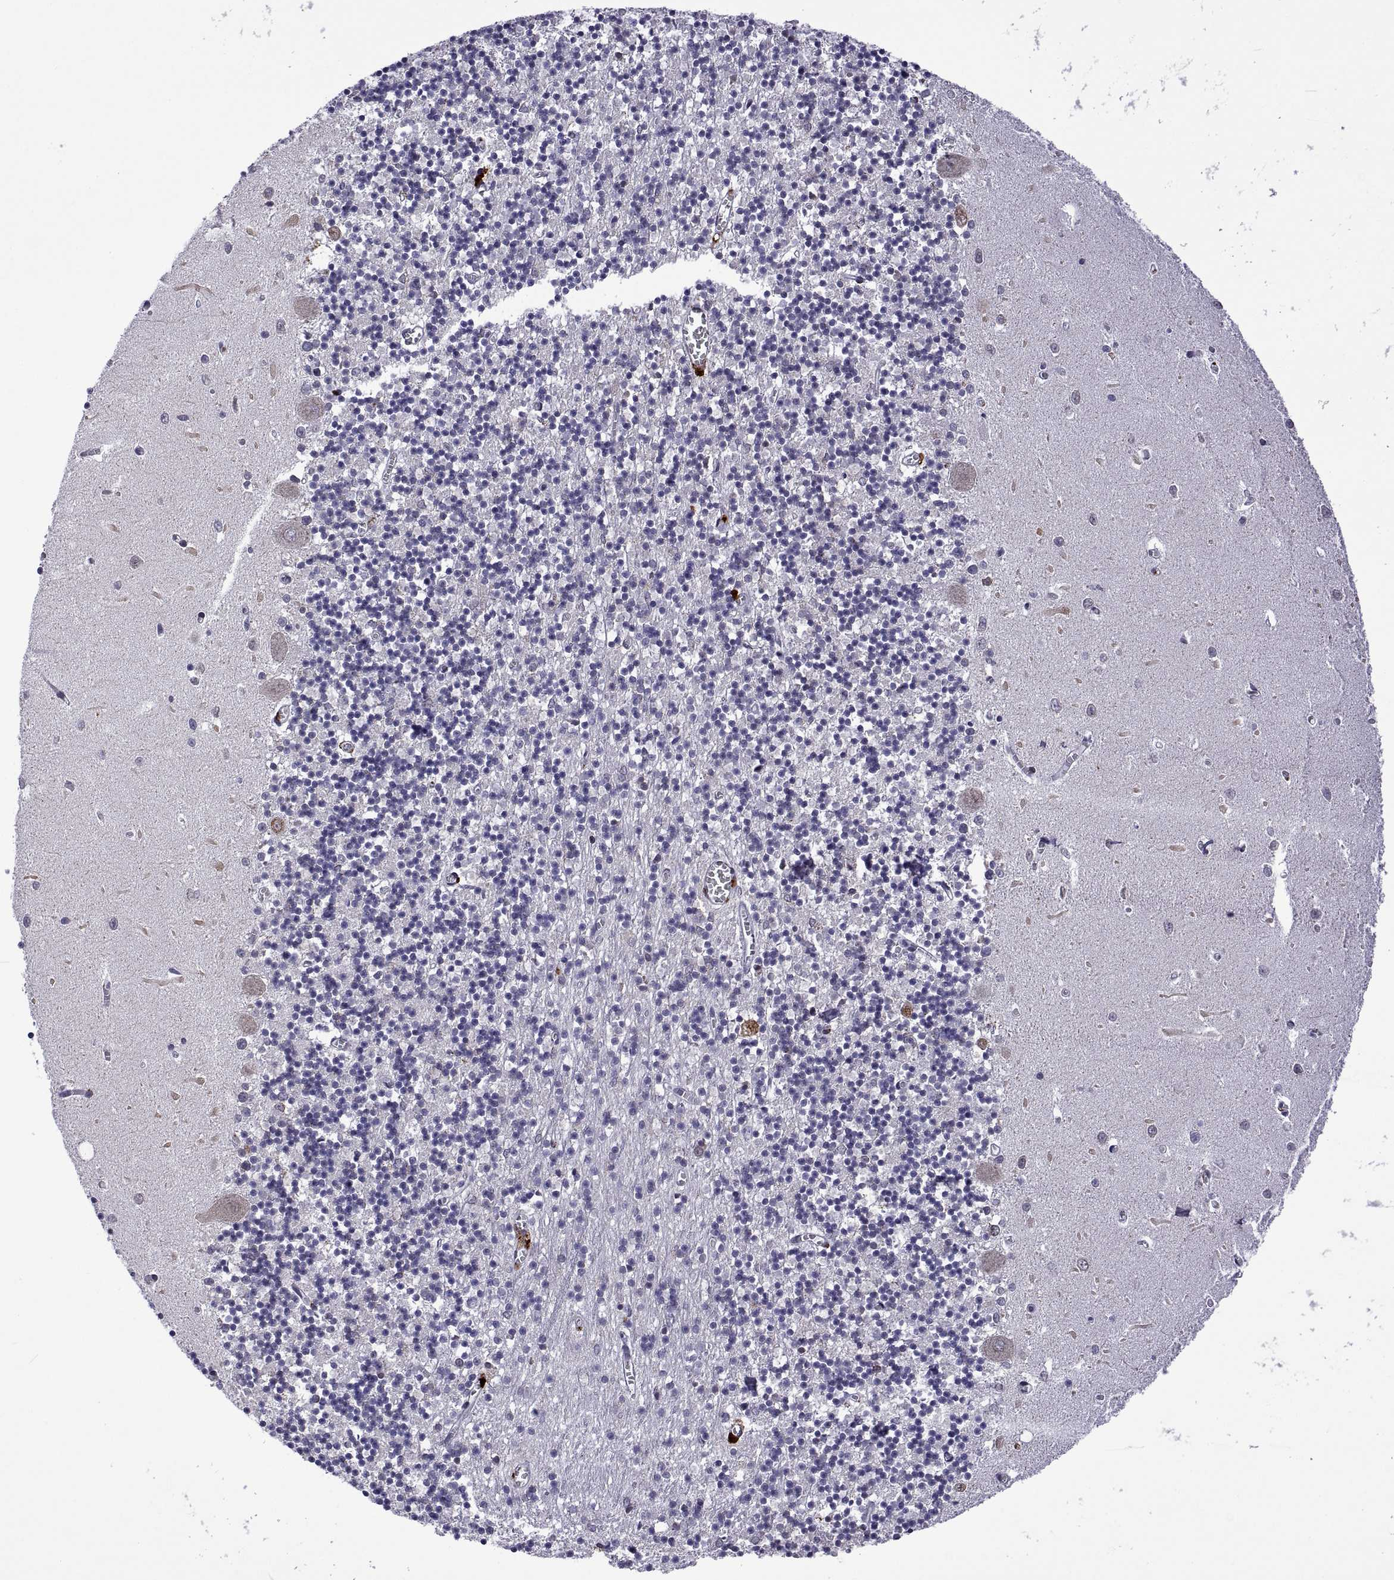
{"staining": {"intensity": "negative", "quantity": "none", "location": "none"}, "tissue": "cerebellum", "cell_type": "Cells in granular layer", "image_type": "normal", "snomed": [{"axis": "morphology", "description": "Normal tissue, NOS"}, {"axis": "topography", "description": "Cerebellum"}], "caption": "A photomicrograph of cerebellum stained for a protein exhibits no brown staining in cells in granular layer.", "gene": "NR4A1", "patient": {"sex": "female", "age": 64}}